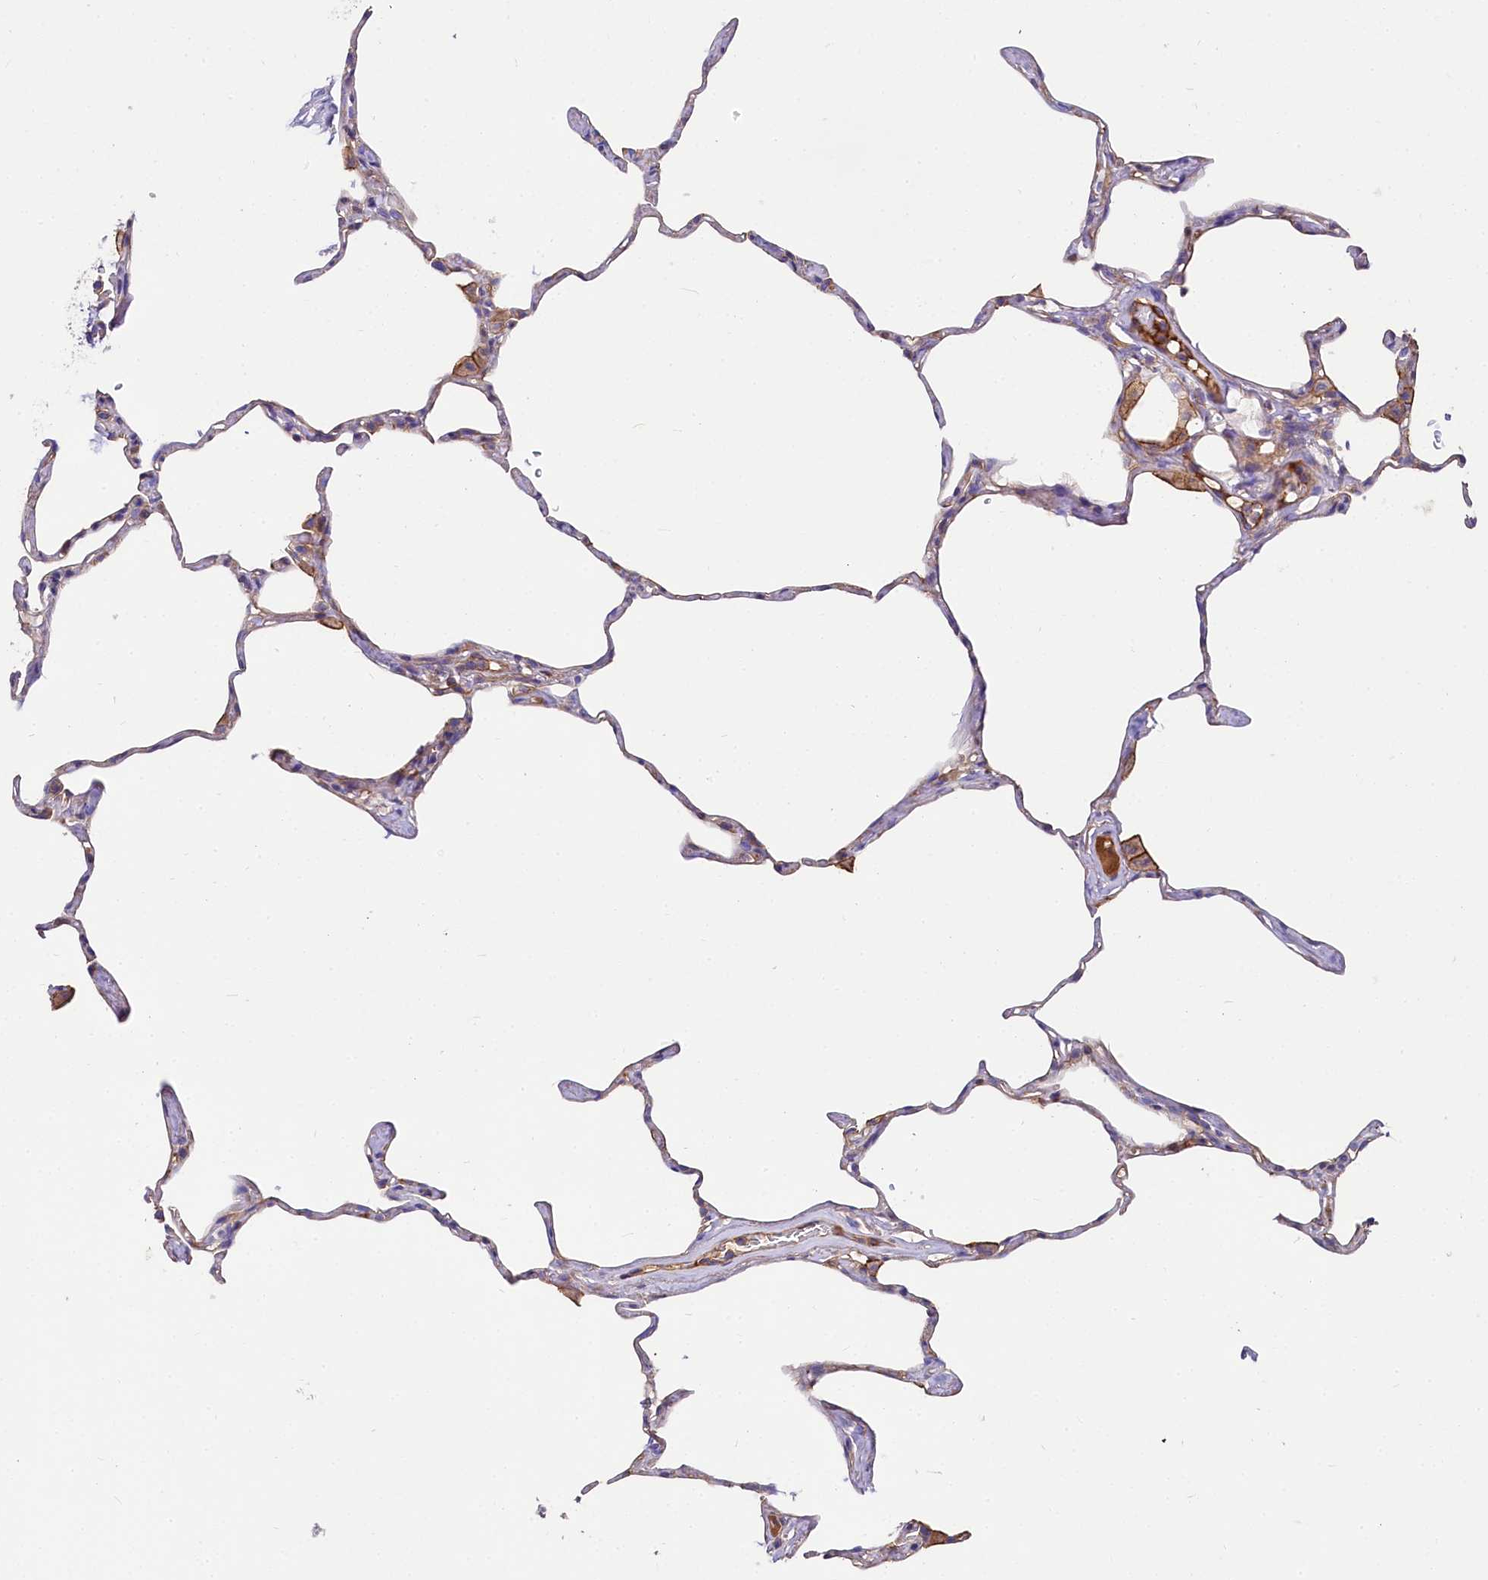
{"staining": {"intensity": "negative", "quantity": "none", "location": "none"}, "tissue": "lung", "cell_type": "Alveolar cells", "image_type": "normal", "snomed": [{"axis": "morphology", "description": "Normal tissue, NOS"}, {"axis": "topography", "description": "Lung"}], "caption": "This is a histopathology image of IHC staining of unremarkable lung, which shows no staining in alveolar cells.", "gene": "FCHSD2", "patient": {"sex": "male", "age": 65}}